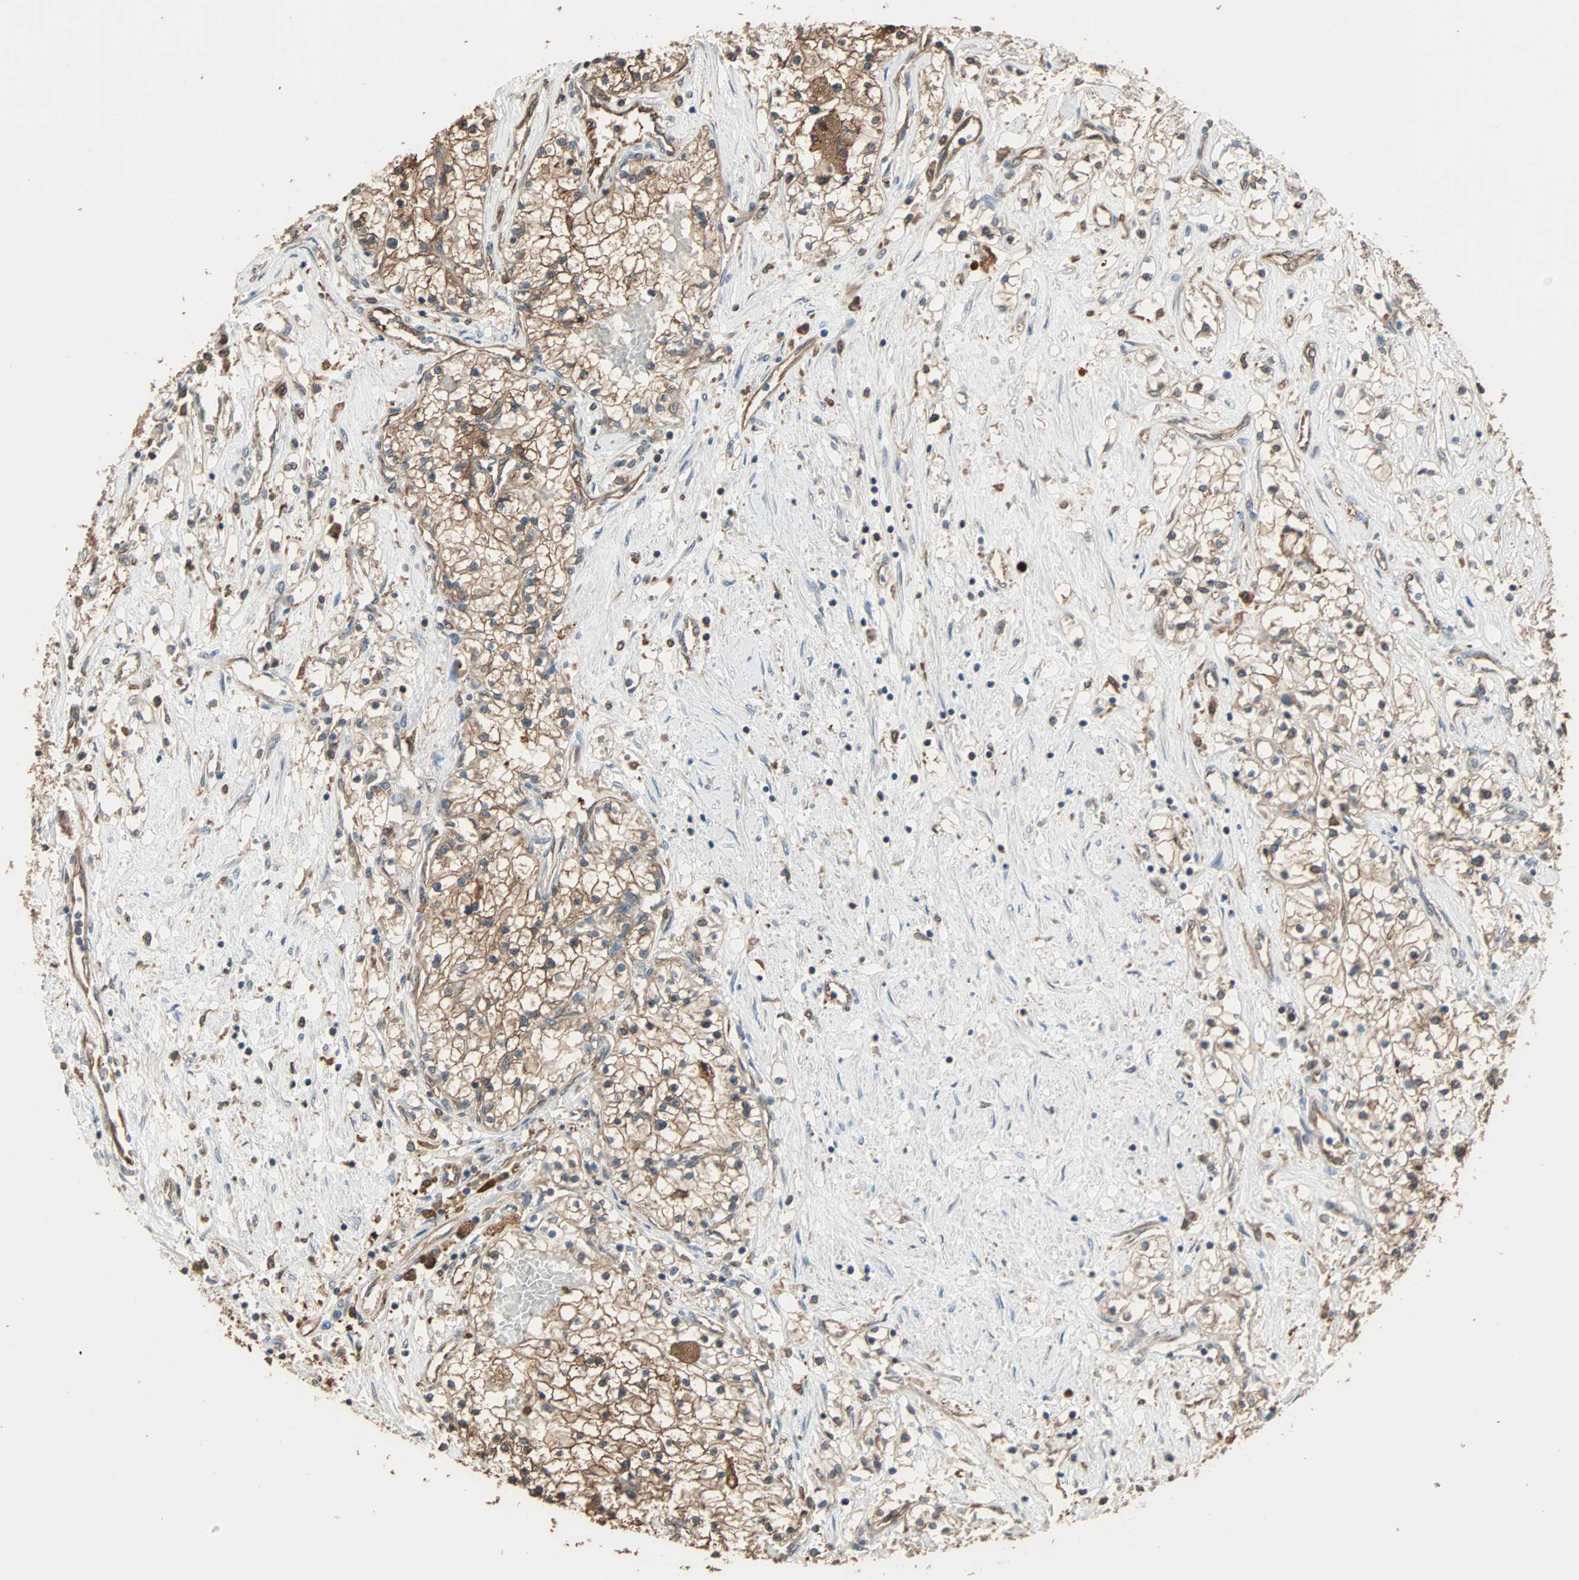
{"staining": {"intensity": "moderate", "quantity": ">75%", "location": "cytoplasmic/membranous"}, "tissue": "renal cancer", "cell_type": "Tumor cells", "image_type": "cancer", "snomed": [{"axis": "morphology", "description": "Adenocarcinoma, NOS"}, {"axis": "topography", "description": "Kidney"}], "caption": "There is medium levels of moderate cytoplasmic/membranous positivity in tumor cells of renal adenocarcinoma, as demonstrated by immunohistochemical staining (brown color).", "gene": "PRDX1", "patient": {"sex": "male", "age": 68}}